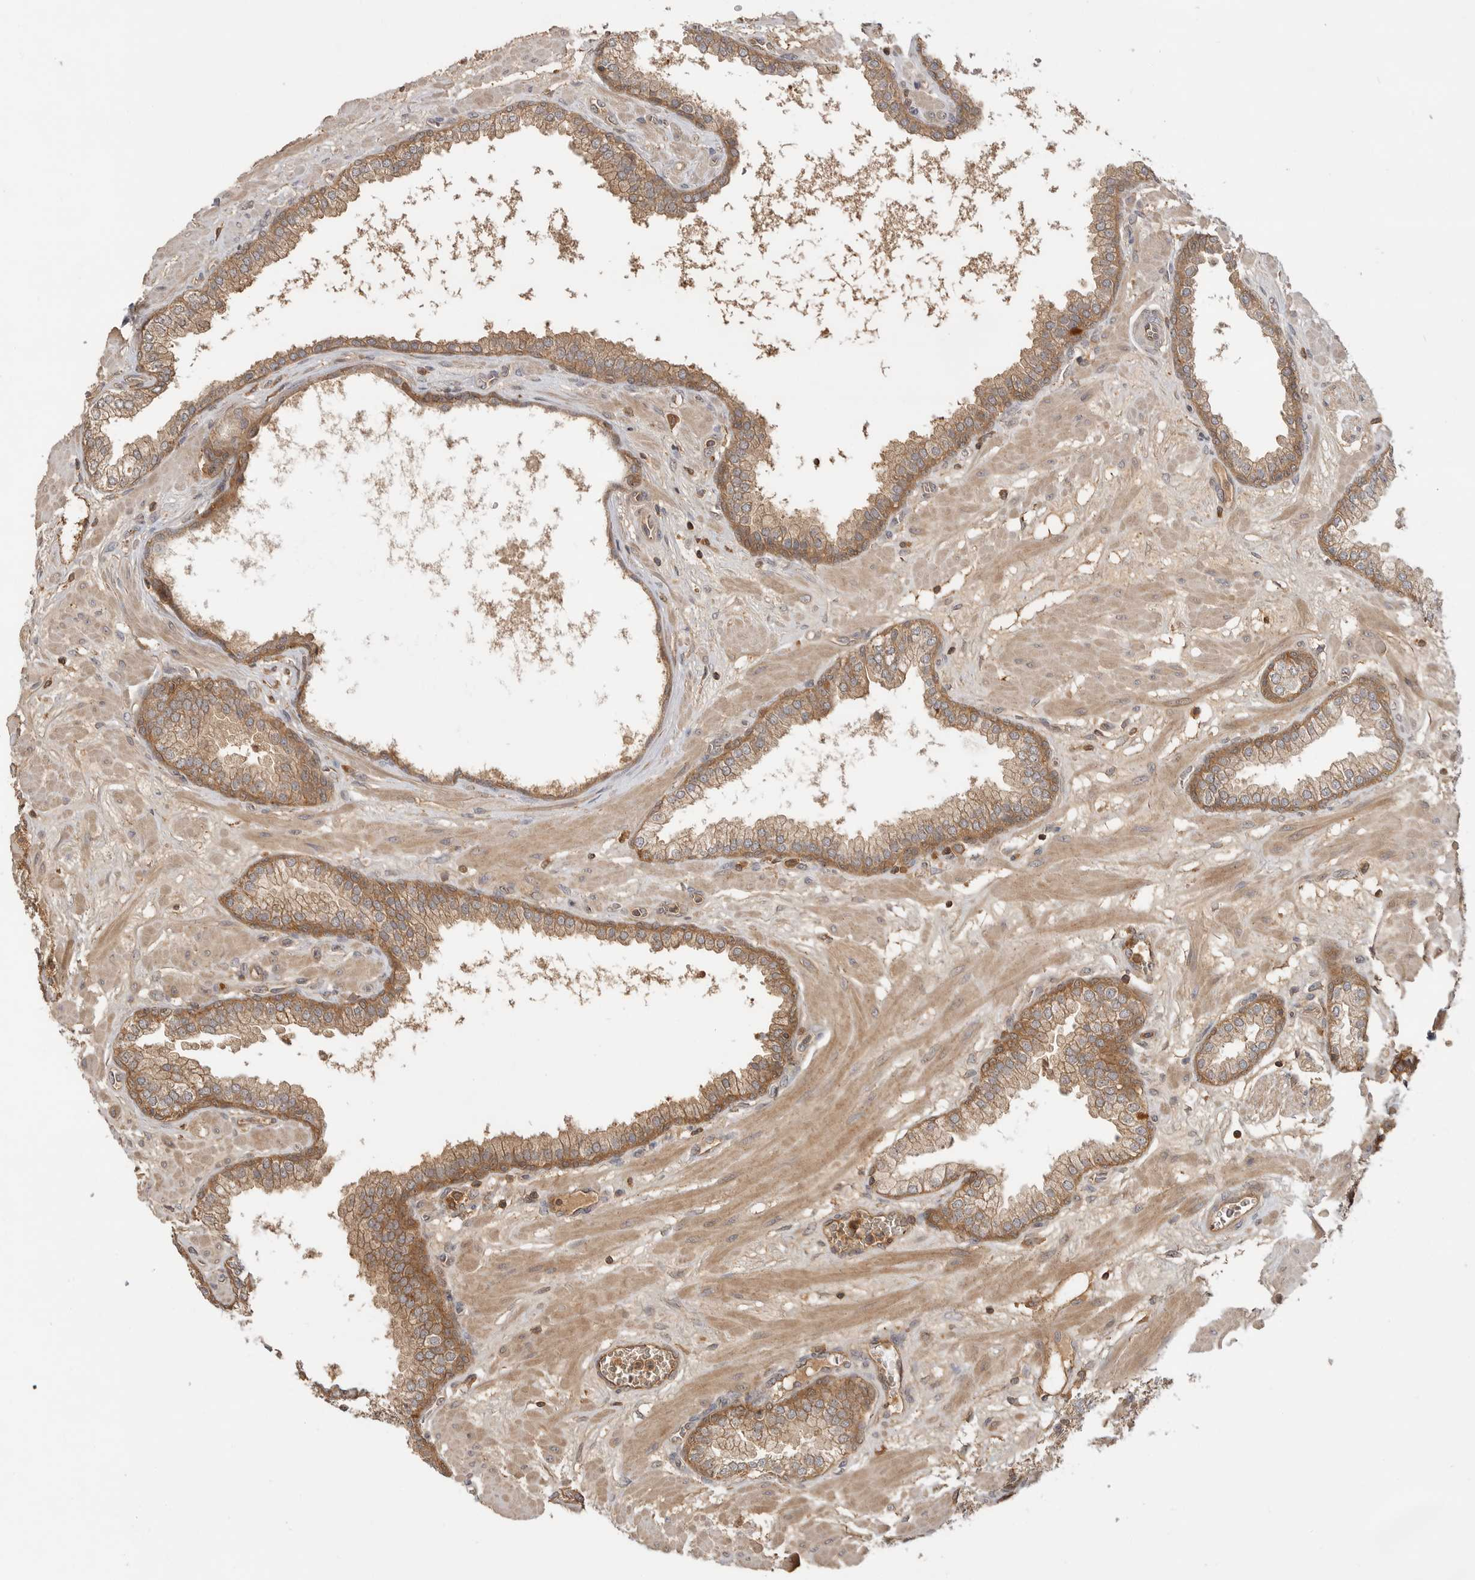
{"staining": {"intensity": "moderate", "quantity": ">75%", "location": "cytoplasmic/membranous"}, "tissue": "prostate", "cell_type": "Glandular cells", "image_type": "normal", "snomed": [{"axis": "morphology", "description": "Normal tissue, NOS"}, {"axis": "morphology", "description": "Urothelial carcinoma, Low grade"}, {"axis": "topography", "description": "Urinary bladder"}, {"axis": "topography", "description": "Prostate"}], "caption": "Unremarkable prostate demonstrates moderate cytoplasmic/membranous positivity in about >75% of glandular cells, visualized by immunohistochemistry. (DAB IHC with brightfield microscopy, high magnification).", "gene": "CLDN12", "patient": {"sex": "male", "age": 60}}